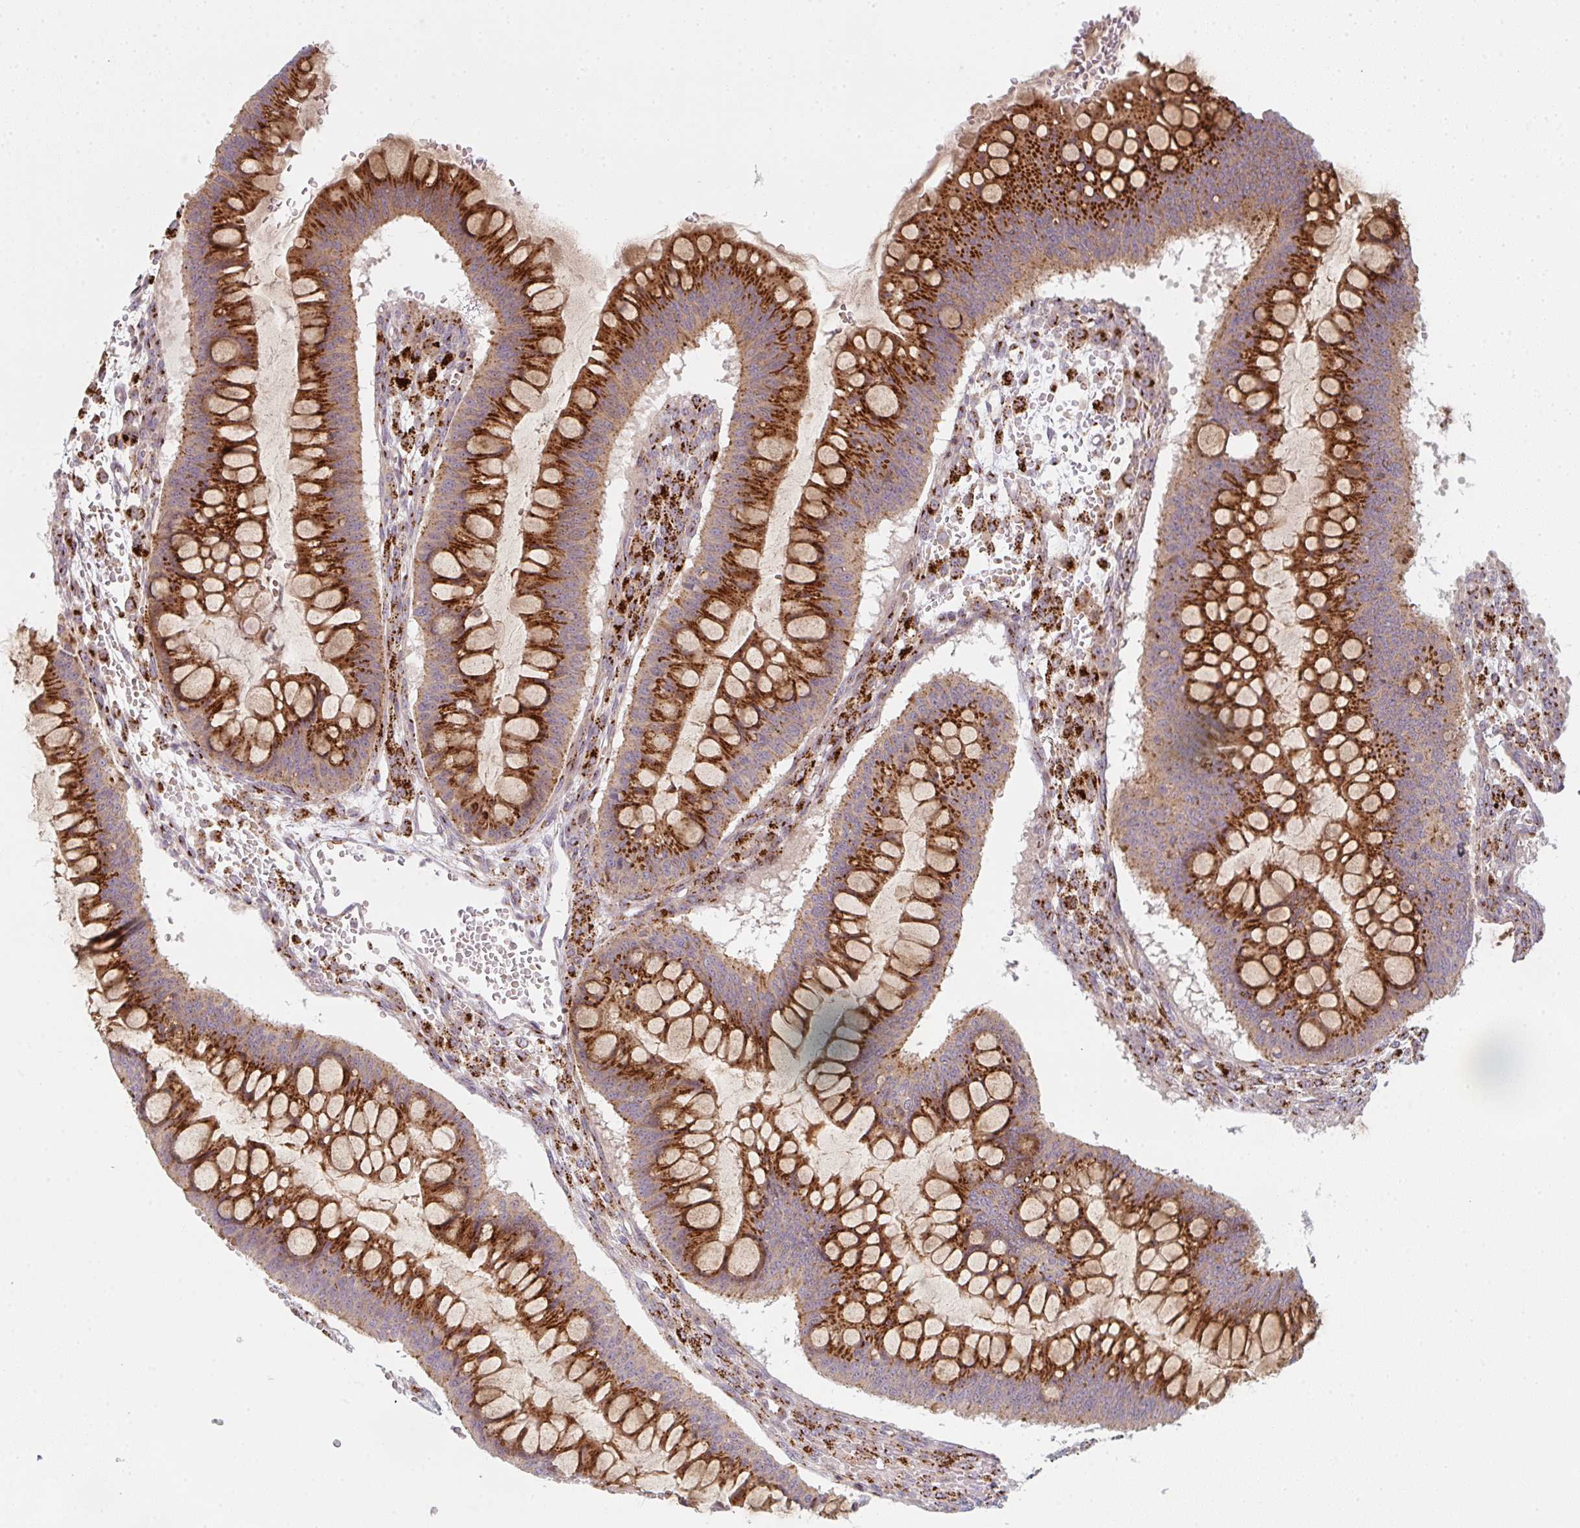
{"staining": {"intensity": "strong", "quantity": "25%-75%", "location": "cytoplasmic/membranous"}, "tissue": "ovarian cancer", "cell_type": "Tumor cells", "image_type": "cancer", "snomed": [{"axis": "morphology", "description": "Cystadenocarcinoma, mucinous, NOS"}, {"axis": "topography", "description": "Ovary"}], "caption": "Immunohistochemical staining of human ovarian cancer (mucinous cystadenocarcinoma) reveals high levels of strong cytoplasmic/membranous expression in about 25%-75% of tumor cells.", "gene": "GVQW3", "patient": {"sex": "female", "age": 73}}